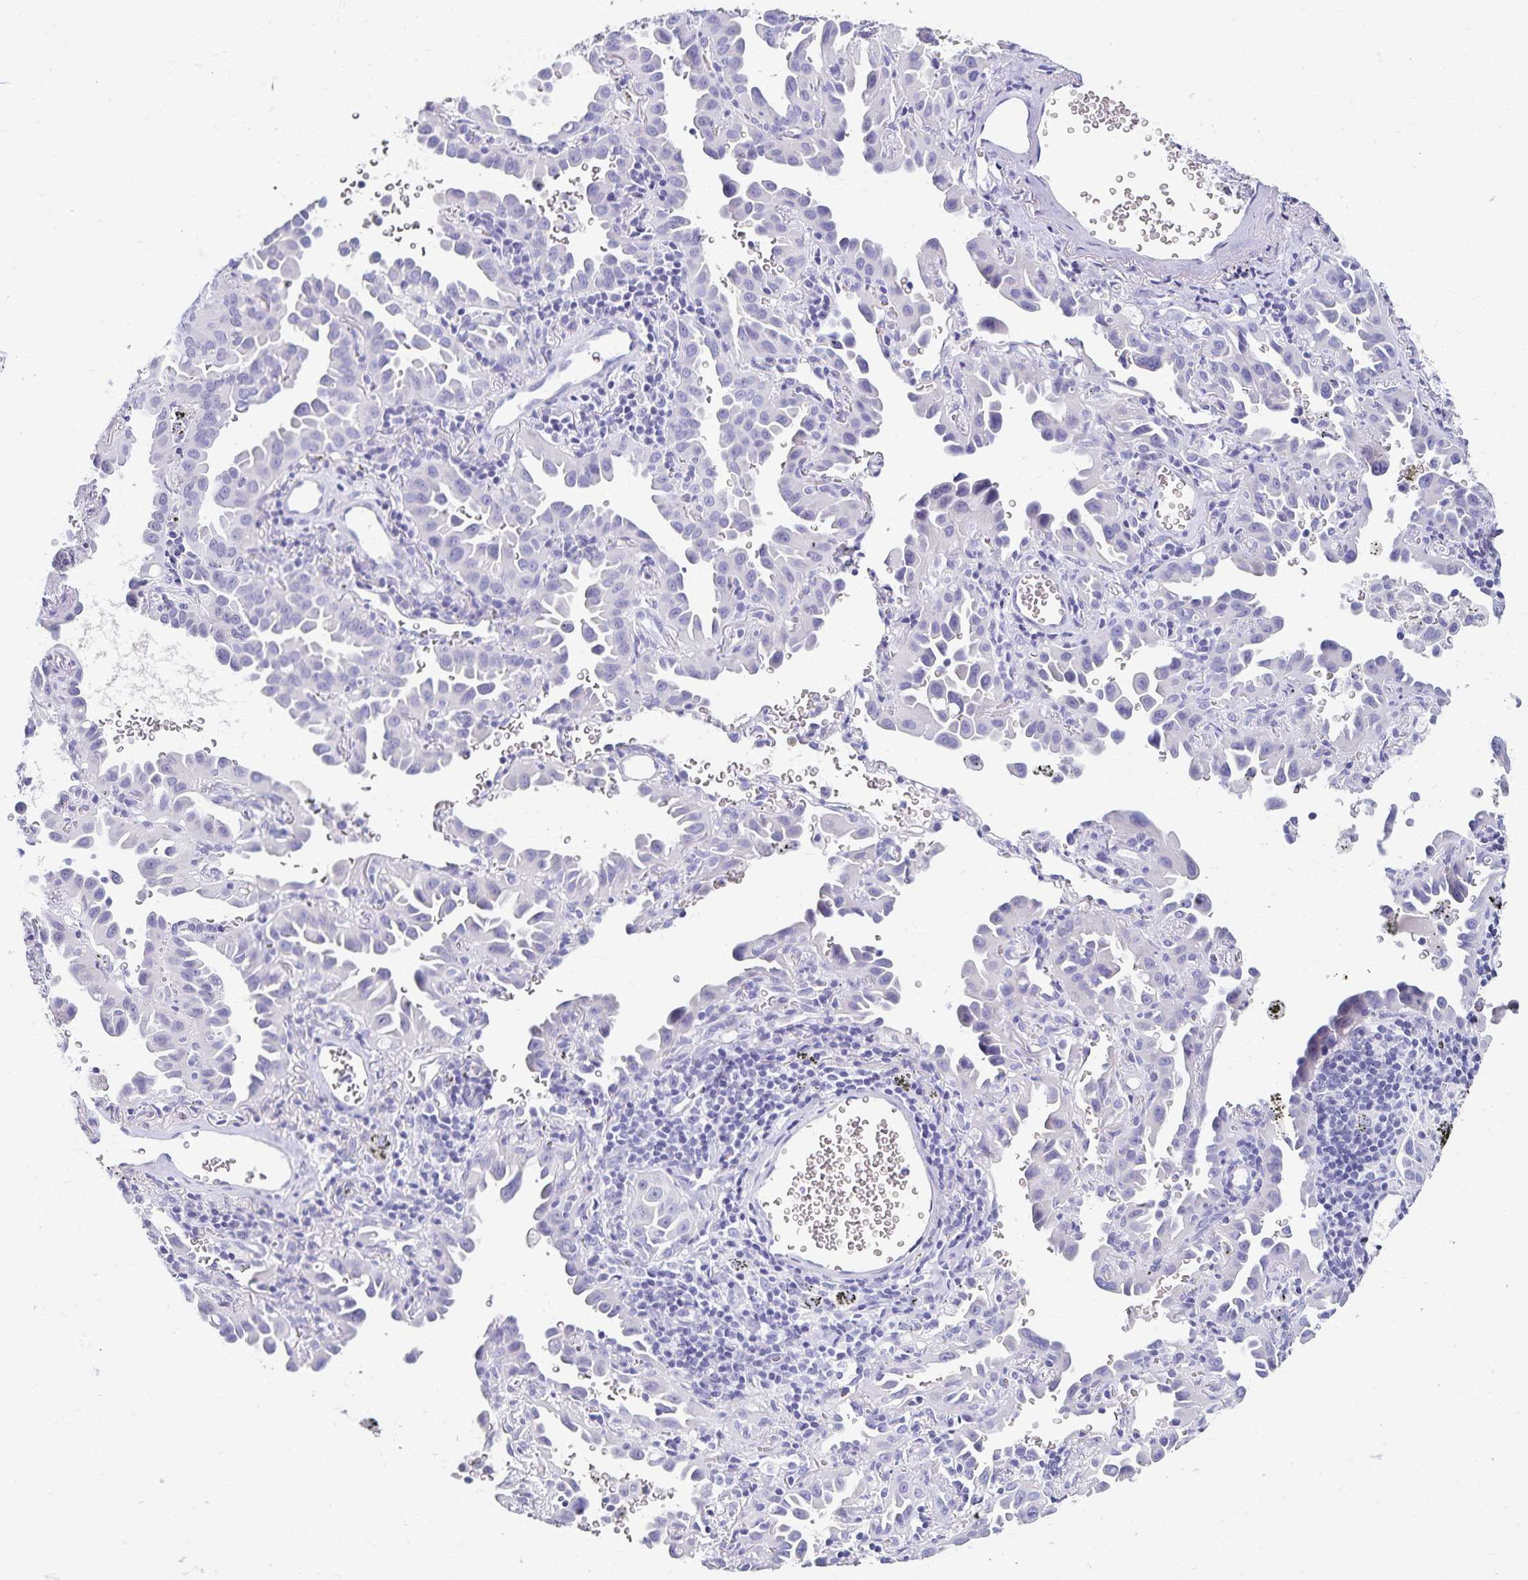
{"staining": {"intensity": "negative", "quantity": "none", "location": "none"}, "tissue": "lung cancer", "cell_type": "Tumor cells", "image_type": "cancer", "snomed": [{"axis": "morphology", "description": "Adenocarcinoma, NOS"}, {"axis": "topography", "description": "Lung"}], "caption": "Human adenocarcinoma (lung) stained for a protein using immunohistochemistry (IHC) exhibits no positivity in tumor cells.", "gene": "C2orf50", "patient": {"sex": "male", "age": 68}}